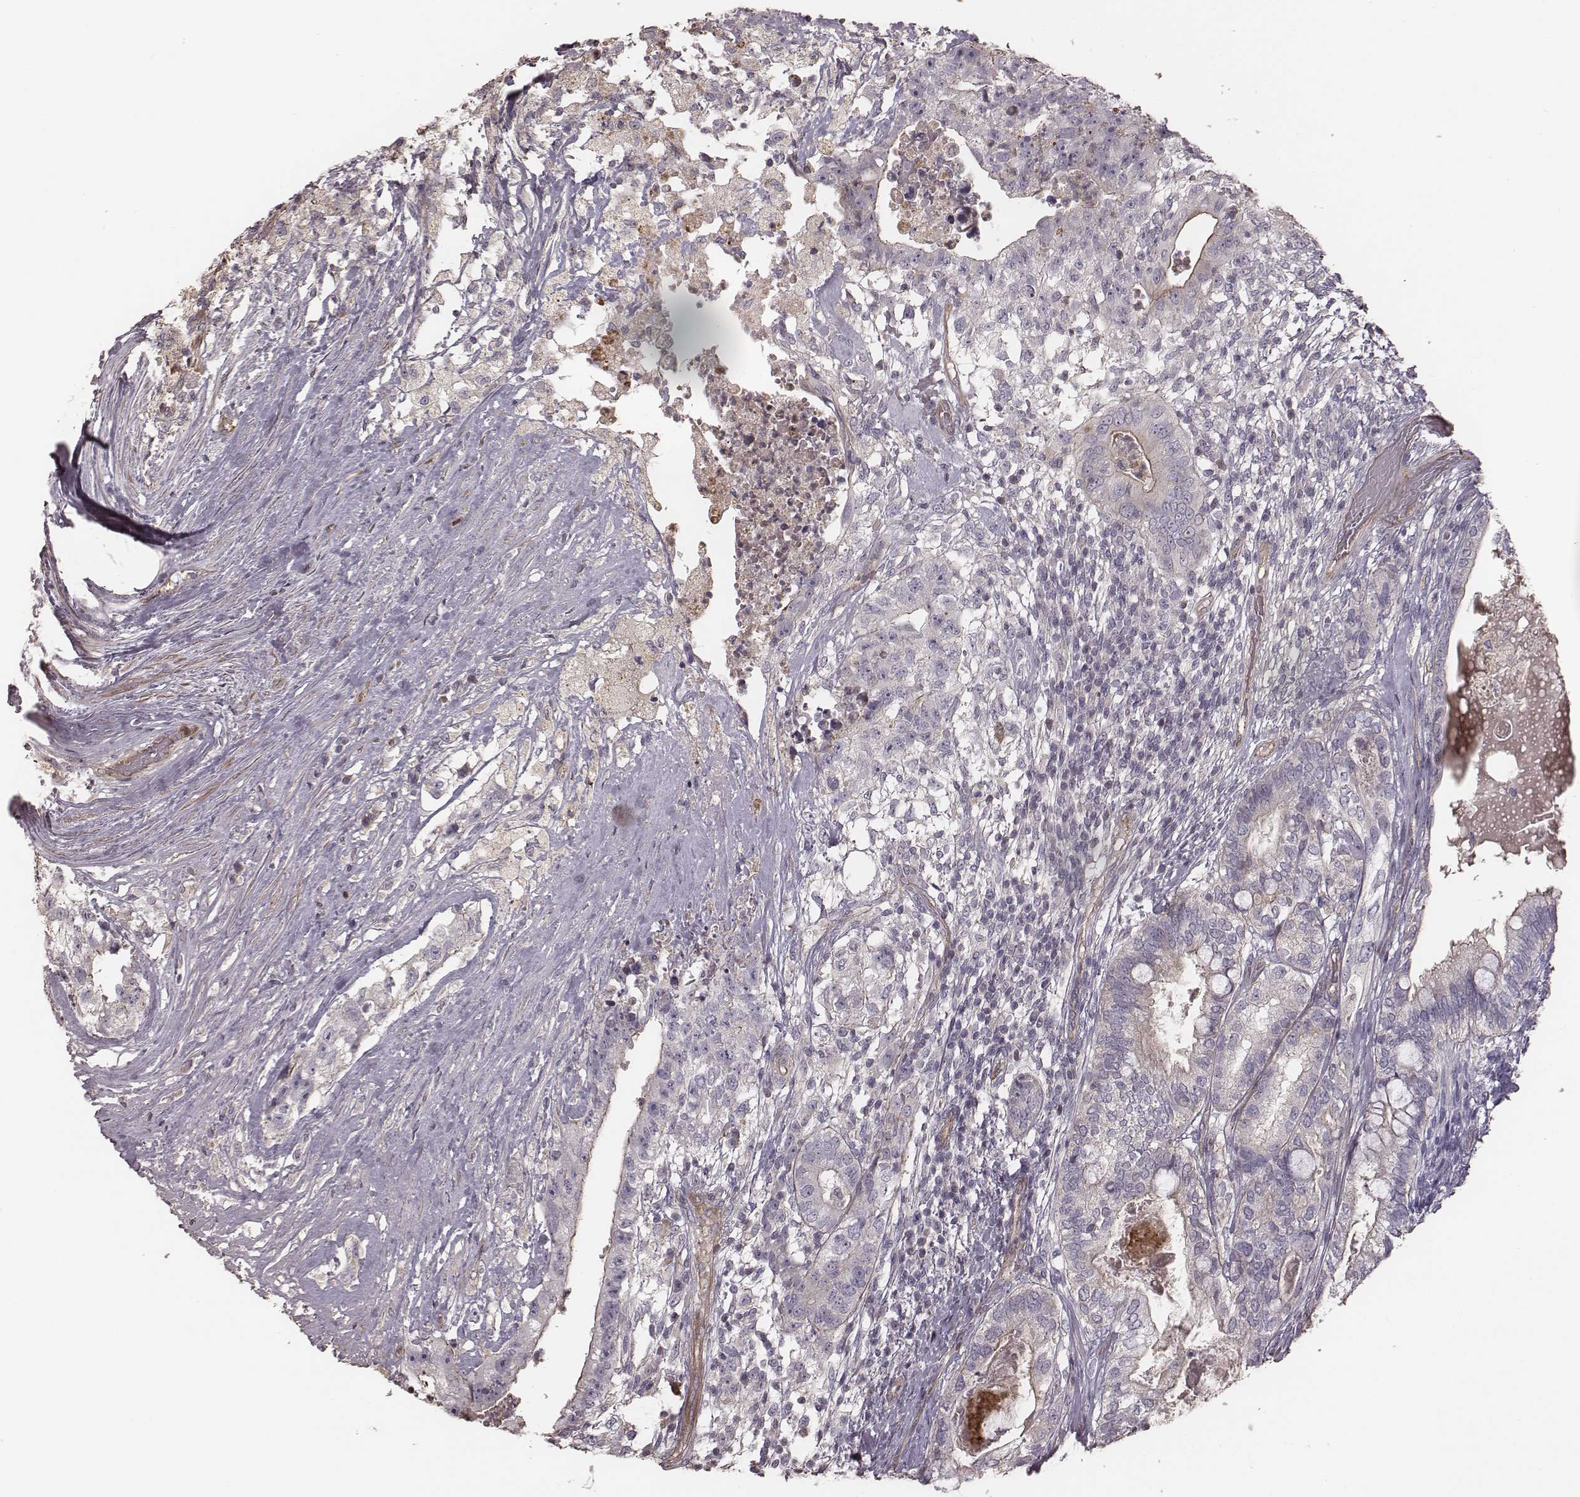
{"staining": {"intensity": "negative", "quantity": "none", "location": "none"}, "tissue": "testis cancer", "cell_type": "Tumor cells", "image_type": "cancer", "snomed": [{"axis": "morphology", "description": "Seminoma, NOS"}, {"axis": "morphology", "description": "Carcinoma, Embryonal, NOS"}, {"axis": "topography", "description": "Testis"}], "caption": "Tumor cells show no significant staining in testis seminoma. Nuclei are stained in blue.", "gene": "OTOGL", "patient": {"sex": "male", "age": 41}}